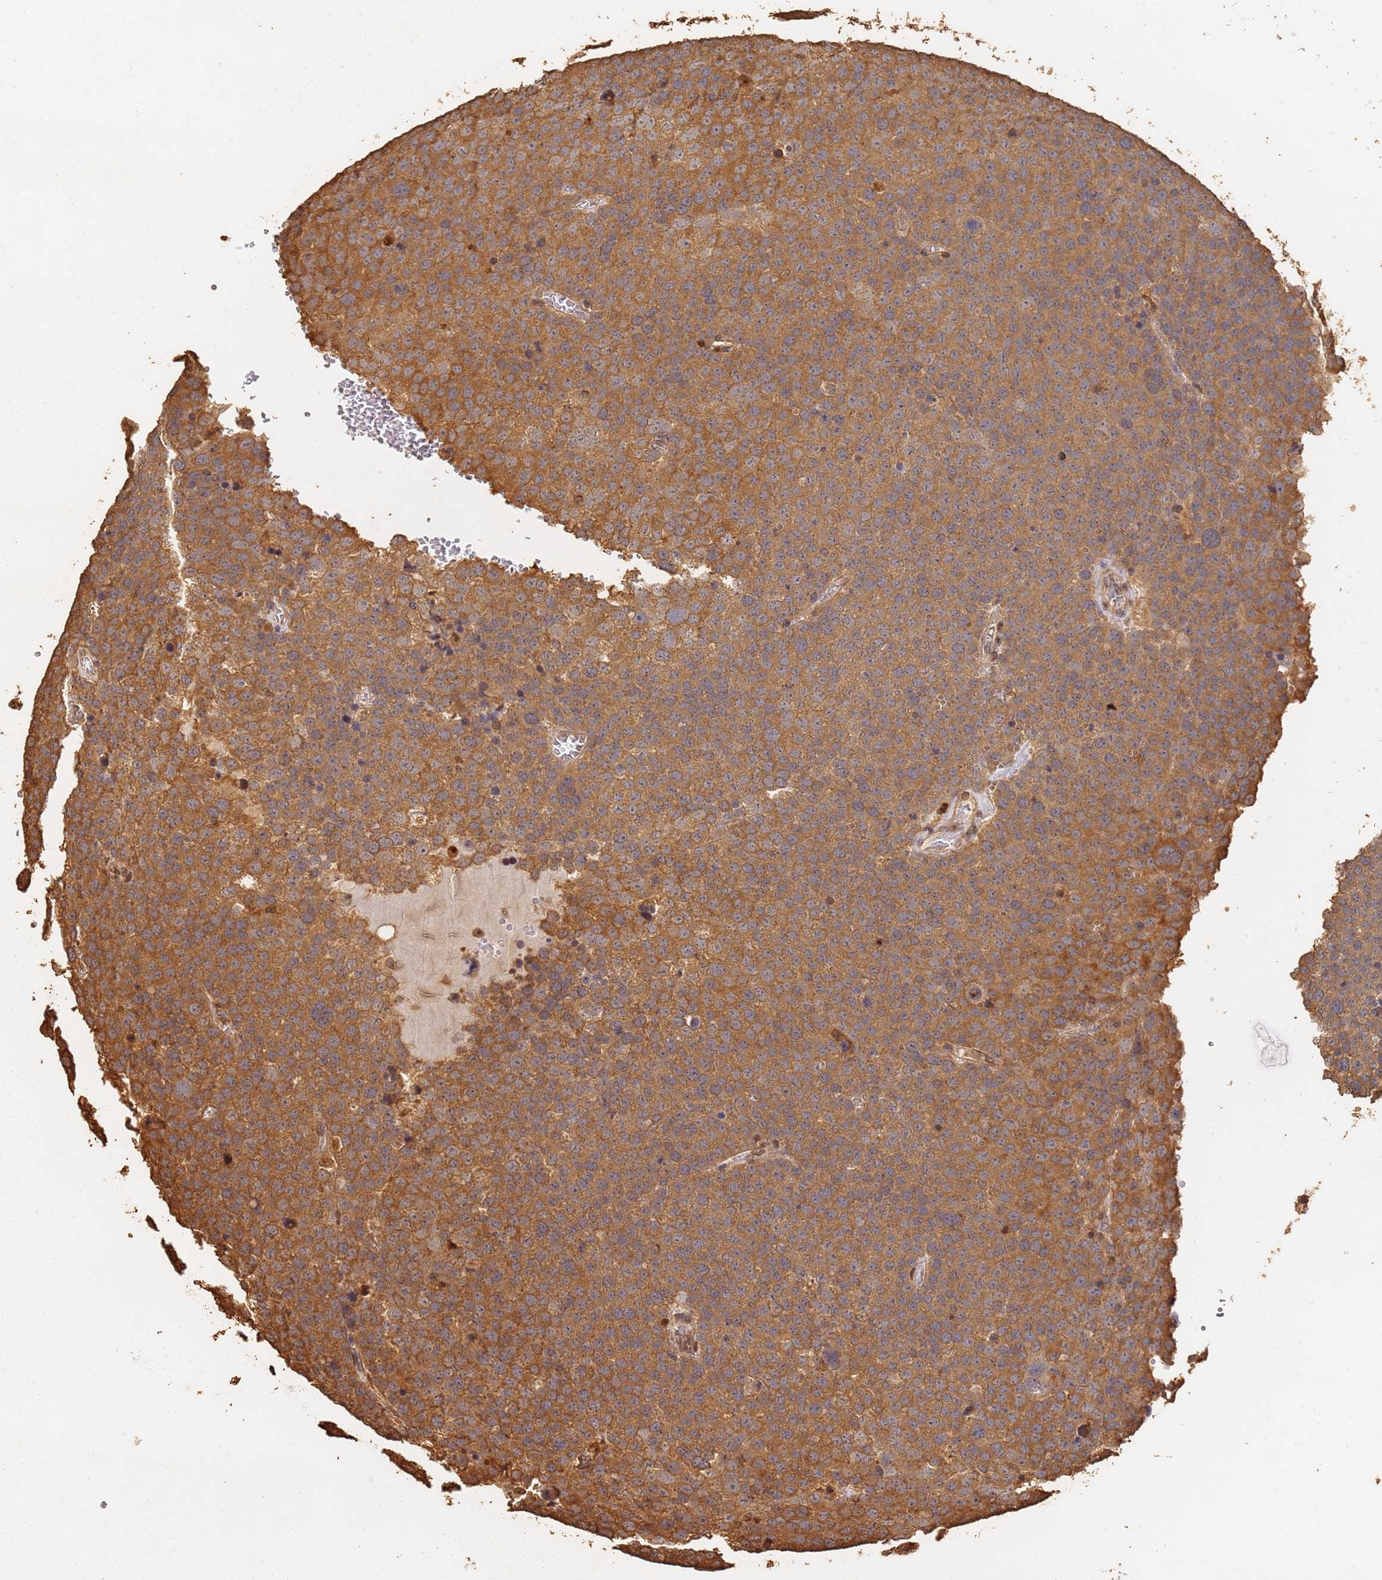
{"staining": {"intensity": "moderate", "quantity": ">75%", "location": "cytoplasmic/membranous"}, "tissue": "testis cancer", "cell_type": "Tumor cells", "image_type": "cancer", "snomed": [{"axis": "morphology", "description": "Seminoma, NOS"}, {"axis": "topography", "description": "Testis"}], "caption": "Tumor cells display medium levels of moderate cytoplasmic/membranous positivity in about >75% of cells in human seminoma (testis). The staining was performed using DAB (3,3'-diaminobenzidine), with brown indicating positive protein expression. Nuclei are stained blue with hematoxylin.", "gene": "JAK2", "patient": {"sex": "male", "age": 71}}